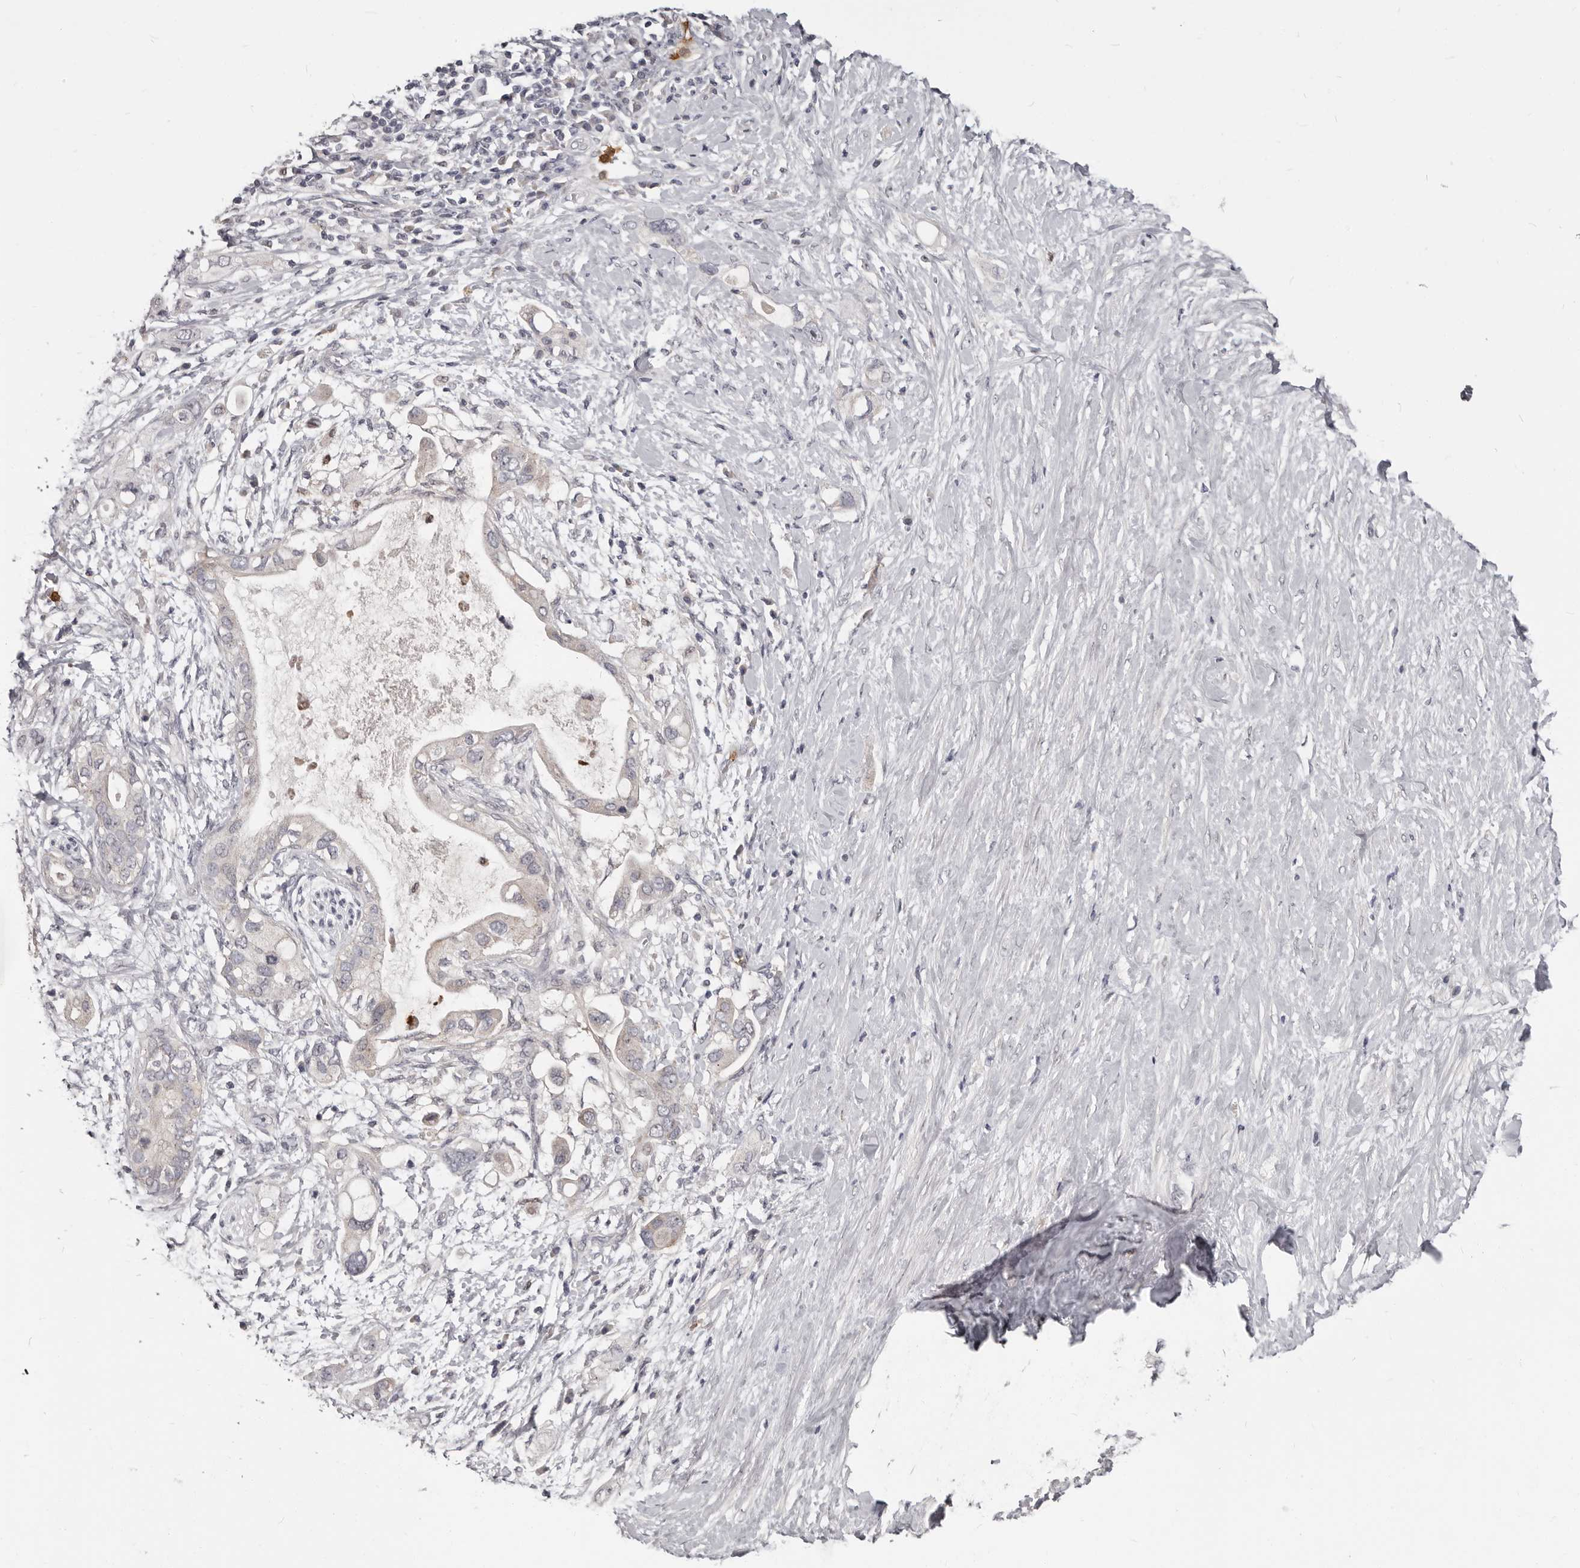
{"staining": {"intensity": "negative", "quantity": "none", "location": "none"}, "tissue": "pancreatic cancer", "cell_type": "Tumor cells", "image_type": "cancer", "snomed": [{"axis": "morphology", "description": "Adenocarcinoma, NOS"}, {"axis": "topography", "description": "Pancreas"}], "caption": "Tumor cells are negative for protein expression in human pancreatic cancer.", "gene": "GPR157", "patient": {"sex": "female", "age": 56}}